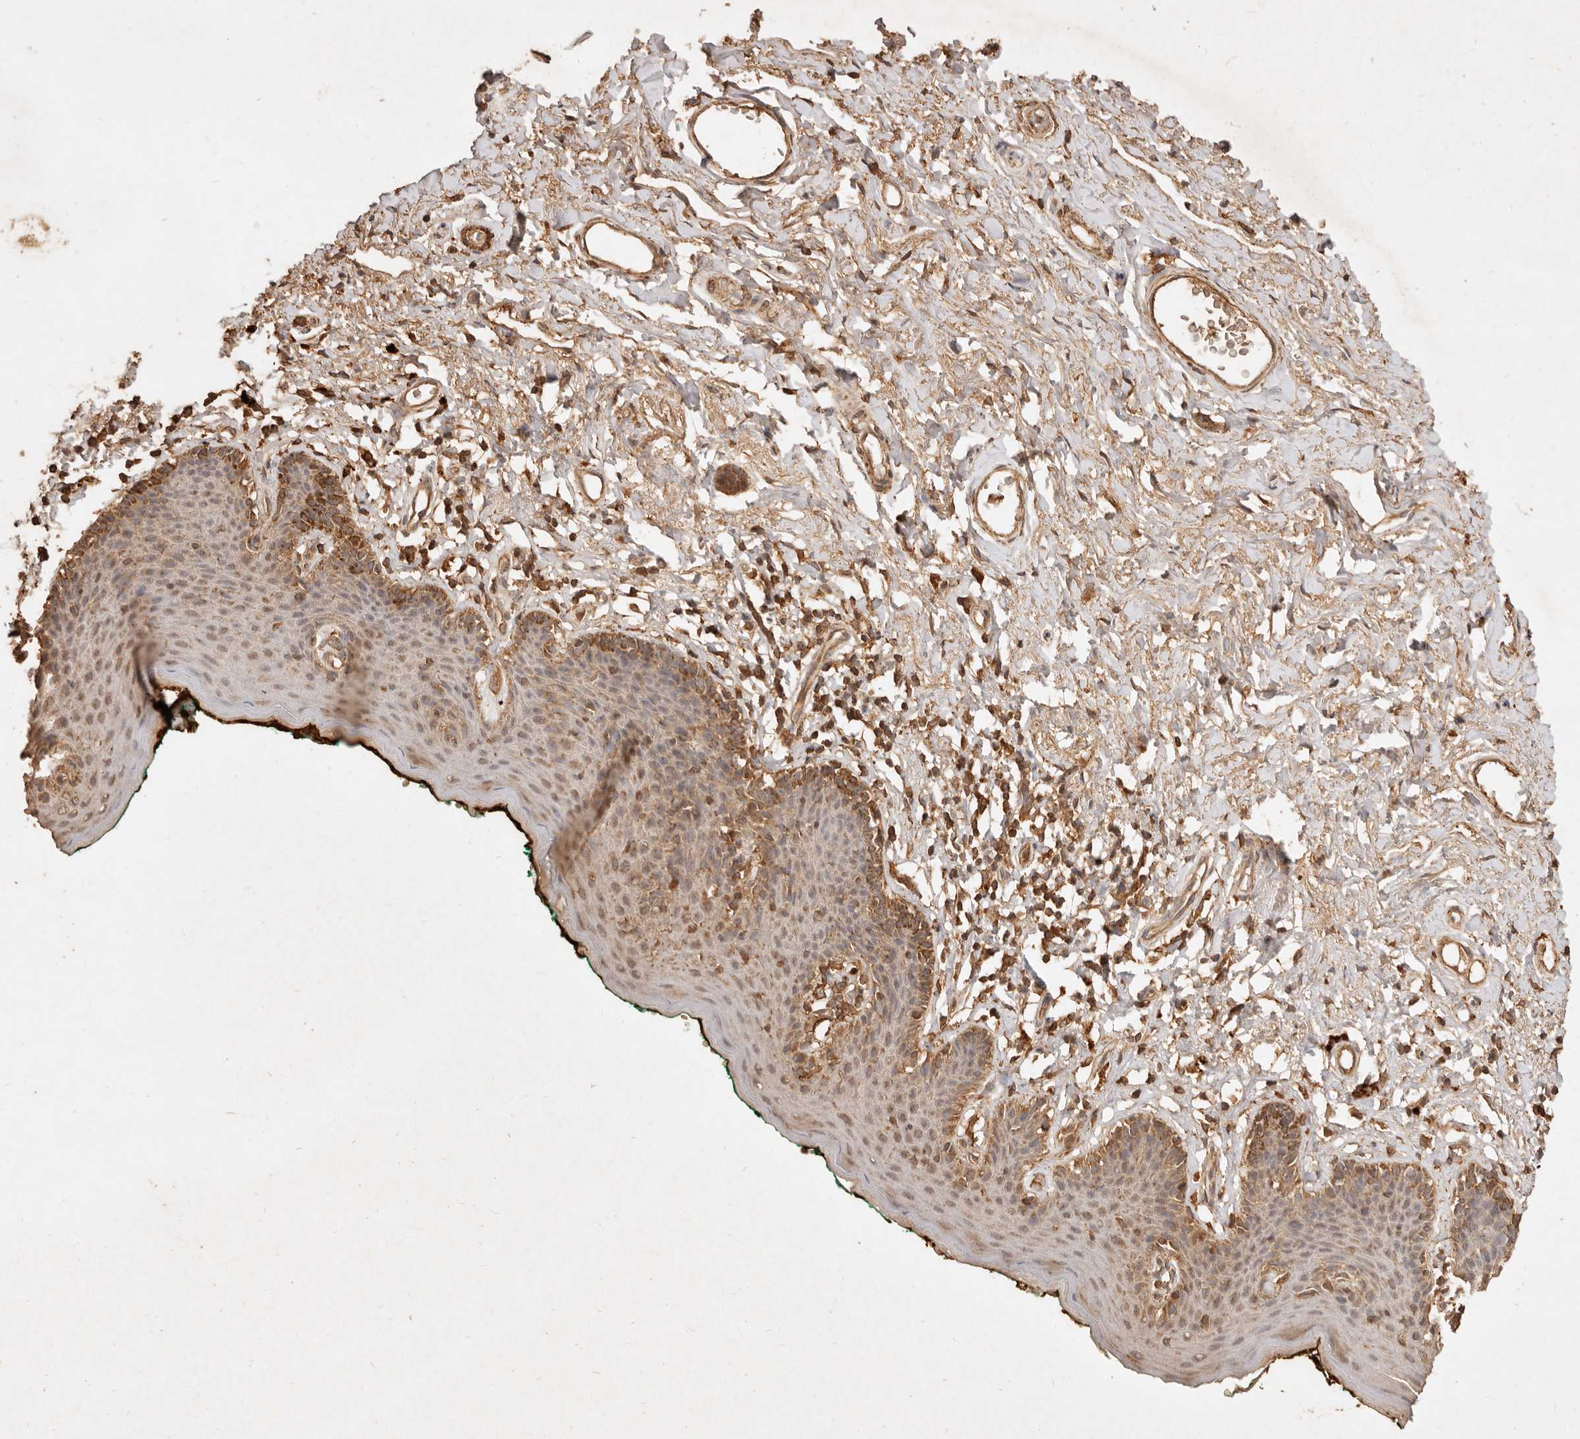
{"staining": {"intensity": "moderate", "quantity": ">75%", "location": "cytoplasmic/membranous"}, "tissue": "skin", "cell_type": "Epidermal cells", "image_type": "normal", "snomed": [{"axis": "morphology", "description": "Normal tissue, NOS"}, {"axis": "topography", "description": "Vulva"}], "caption": "About >75% of epidermal cells in normal human skin demonstrate moderate cytoplasmic/membranous protein positivity as visualized by brown immunohistochemical staining.", "gene": "FAM180B", "patient": {"sex": "female", "age": 66}}